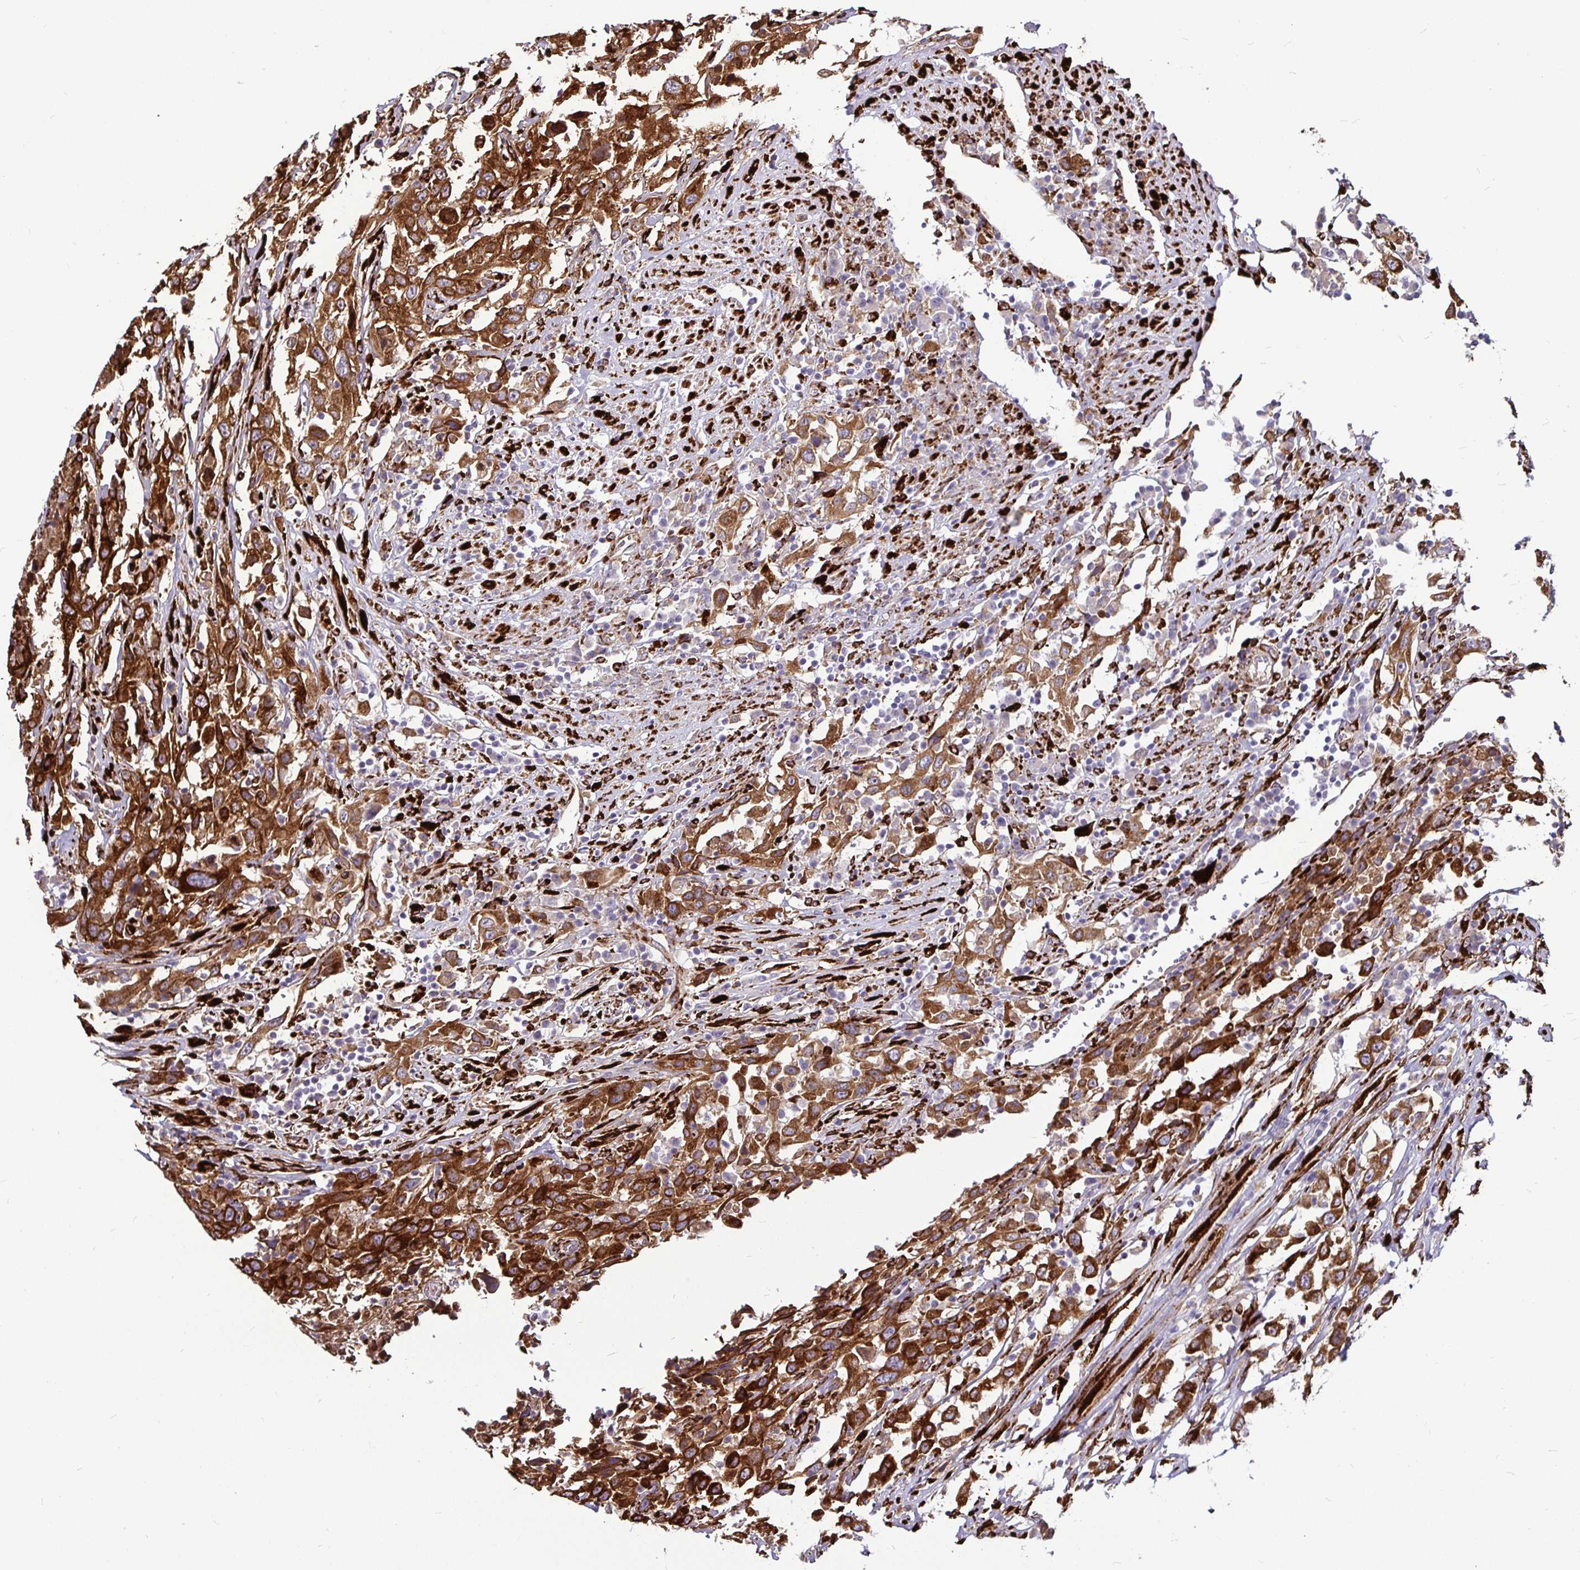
{"staining": {"intensity": "strong", "quantity": ">75%", "location": "cytoplasmic/membranous"}, "tissue": "urothelial cancer", "cell_type": "Tumor cells", "image_type": "cancer", "snomed": [{"axis": "morphology", "description": "Urothelial carcinoma, High grade"}, {"axis": "topography", "description": "Urinary bladder"}], "caption": "Immunohistochemistry micrograph of neoplastic tissue: human urothelial carcinoma (high-grade) stained using immunohistochemistry reveals high levels of strong protein expression localized specifically in the cytoplasmic/membranous of tumor cells, appearing as a cytoplasmic/membranous brown color.", "gene": "P4HA2", "patient": {"sex": "male", "age": 61}}